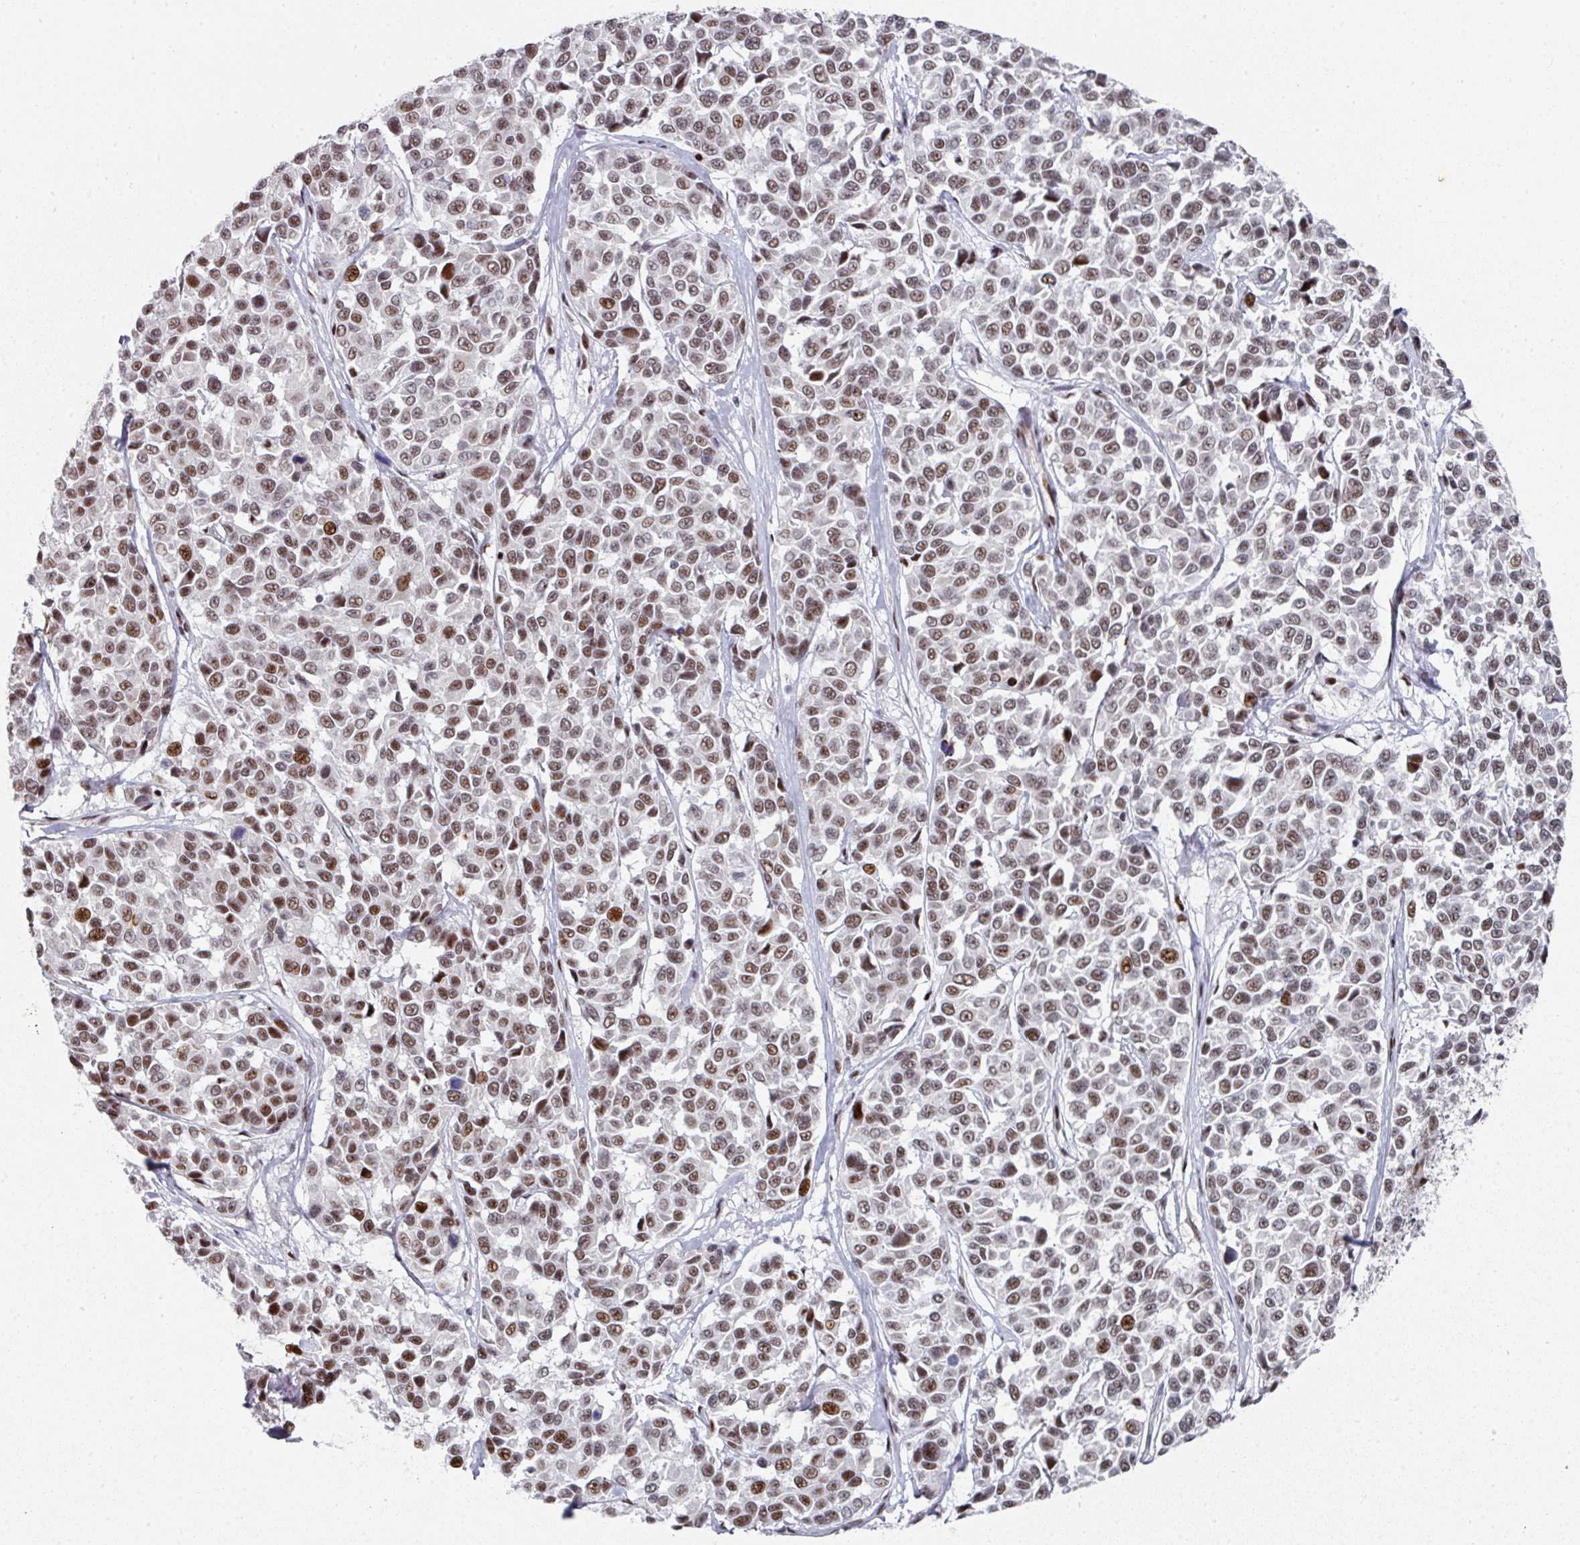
{"staining": {"intensity": "moderate", "quantity": ">75%", "location": "nuclear"}, "tissue": "melanoma", "cell_type": "Tumor cells", "image_type": "cancer", "snomed": [{"axis": "morphology", "description": "Malignant melanoma, NOS"}, {"axis": "topography", "description": "Skin"}], "caption": "Human malignant melanoma stained with a protein marker reveals moderate staining in tumor cells.", "gene": "SF3B5", "patient": {"sex": "female", "age": 66}}